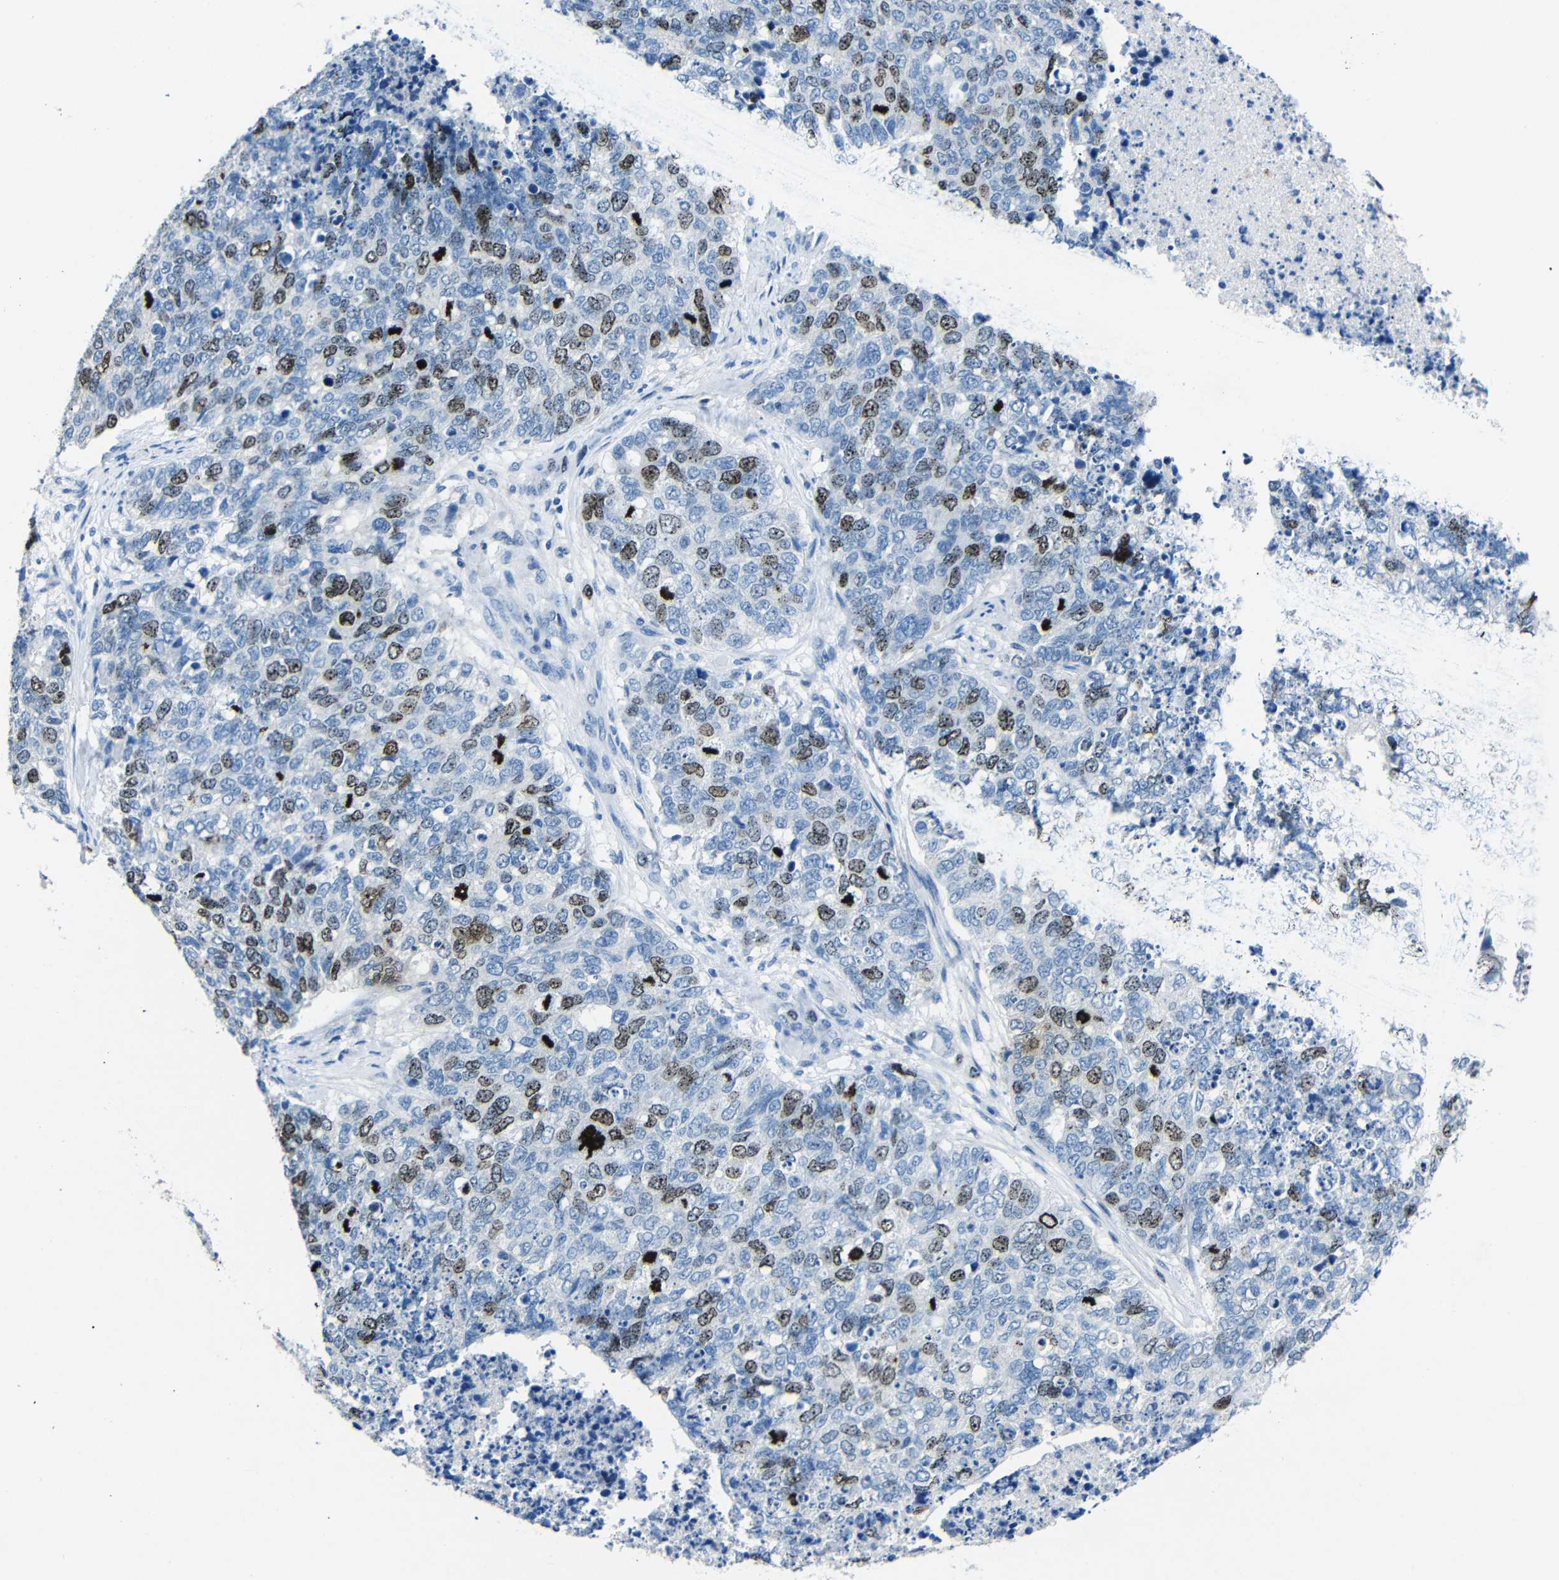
{"staining": {"intensity": "moderate", "quantity": "25%-75%", "location": "nuclear"}, "tissue": "cervical cancer", "cell_type": "Tumor cells", "image_type": "cancer", "snomed": [{"axis": "morphology", "description": "Squamous cell carcinoma, NOS"}, {"axis": "topography", "description": "Cervix"}], "caption": "Immunohistochemical staining of human squamous cell carcinoma (cervical) displays medium levels of moderate nuclear protein staining in about 25%-75% of tumor cells.", "gene": "INCENP", "patient": {"sex": "female", "age": 63}}